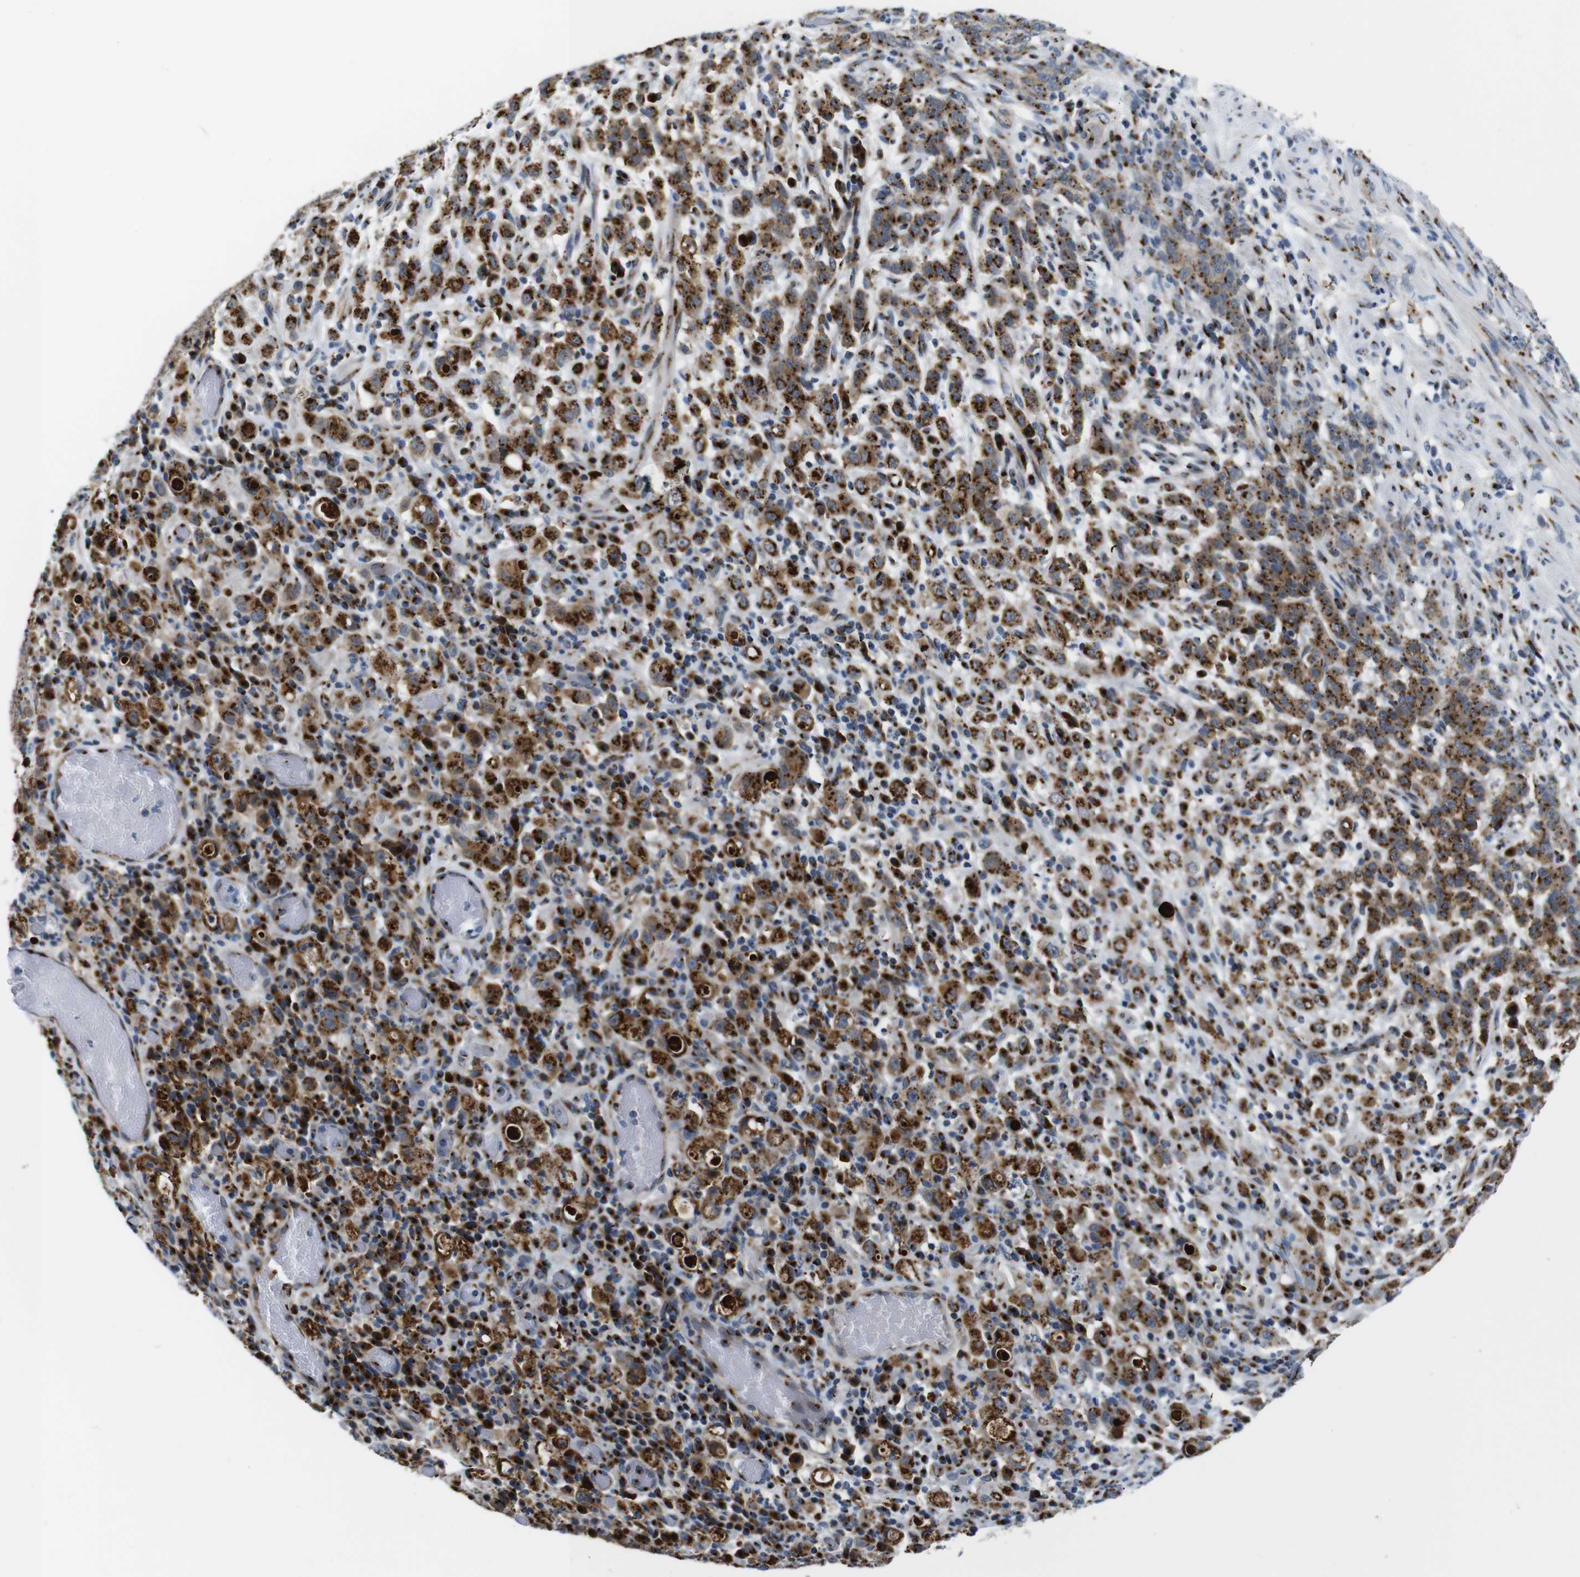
{"staining": {"intensity": "strong", "quantity": ">75%", "location": "cytoplasmic/membranous"}, "tissue": "stomach cancer", "cell_type": "Tumor cells", "image_type": "cancer", "snomed": [{"axis": "morphology", "description": "Adenocarcinoma, NOS"}, {"axis": "topography", "description": "Stomach, lower"}], "caption": "Immunohistochemical staining of human stomach cancer (adenocarcinoma) reveals strong cytoplasmic/membranous protein expression in approximately >75% of tumor cells.", "gene": "TGOLN2", "patient": {"sex": "male", "age": 88}}